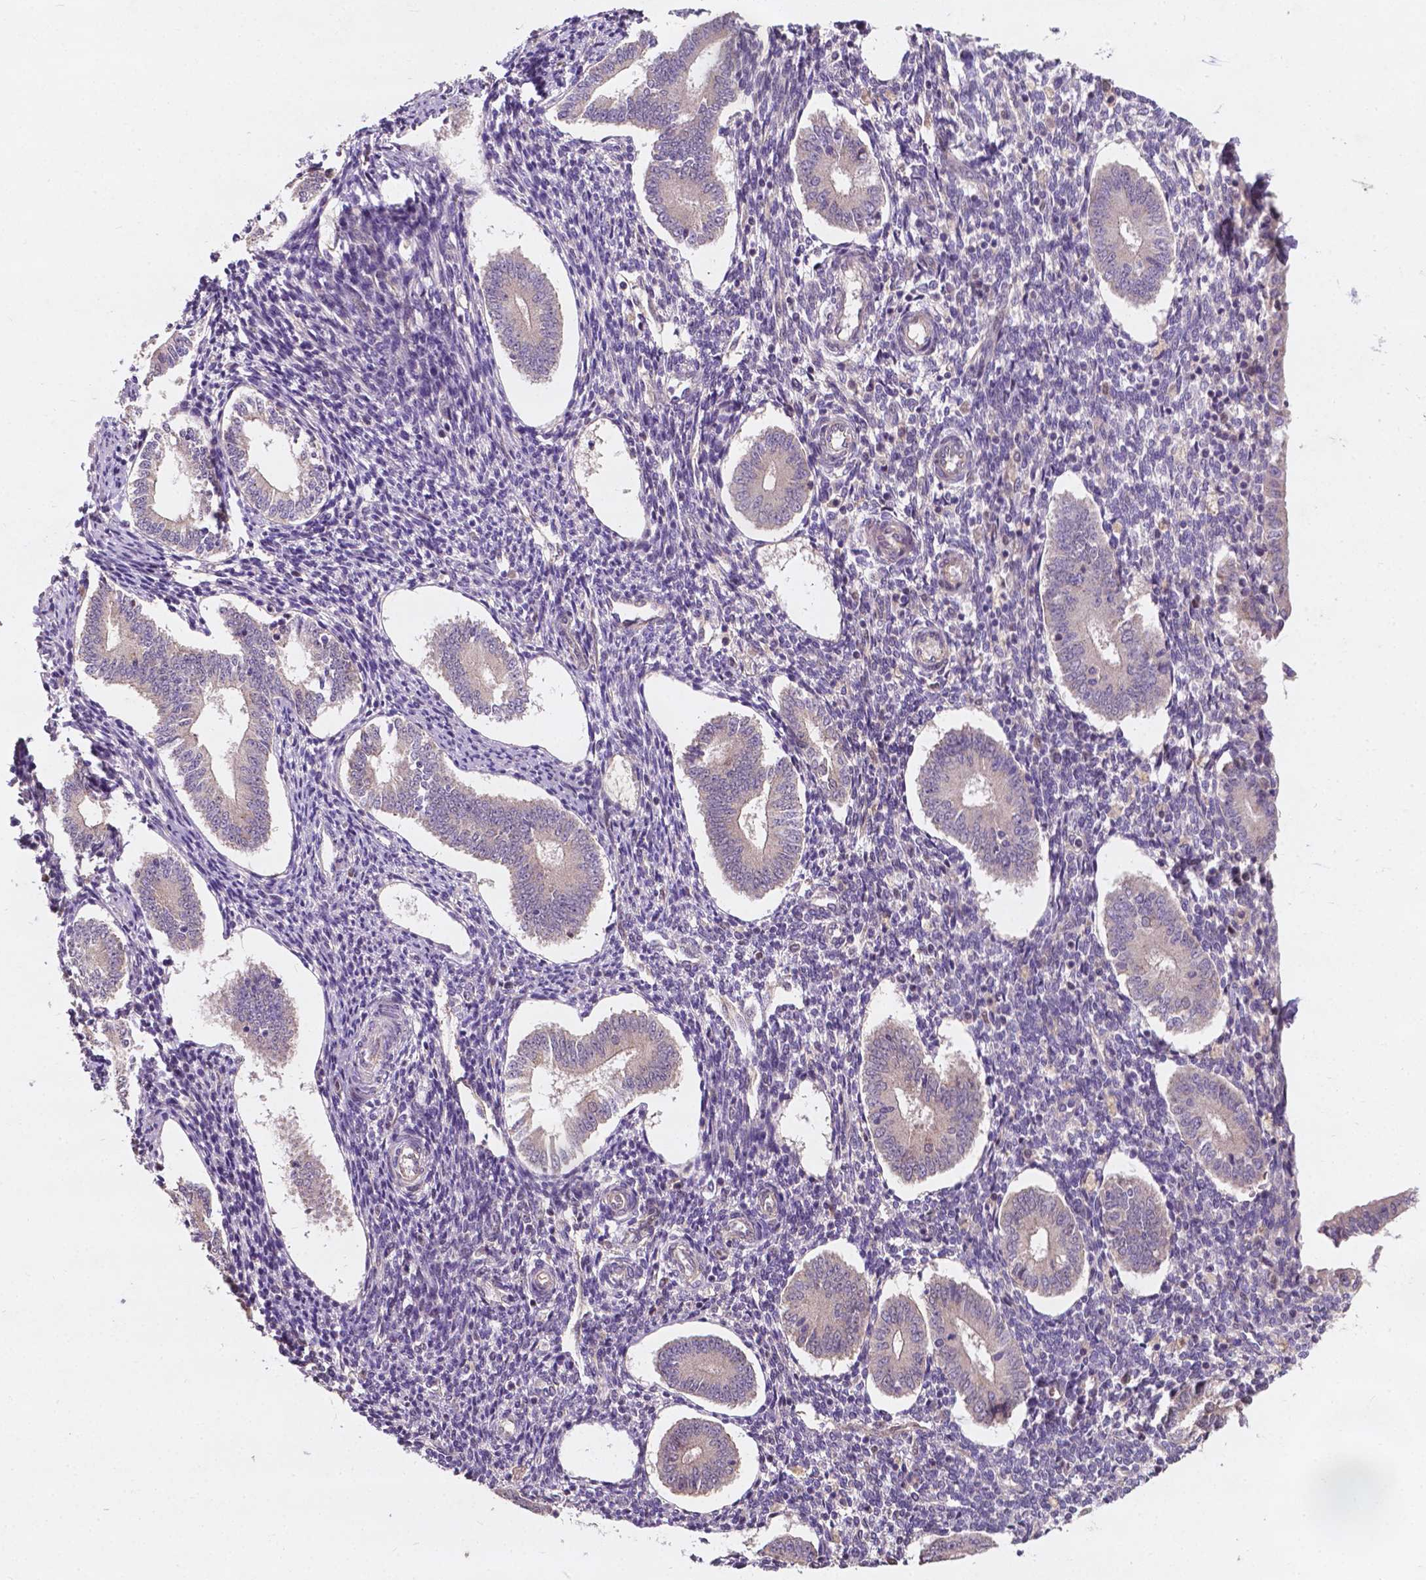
{"staining": {"intensity": "negative", "quantity": "none", "location": "none"}, "tissue": "endometrium", "cell_type": "Cells in endometrial stroma", "image_type": "normal", "snomed": [{"axis": "morphology", "description": "Normal tissue, NOS"}, {"axis": "topography", "description": "Endometrium"}], "caption": "Immunohistochemical staining of unremarkable endometrium displays no significant expression in cells in endometrial stroma.", "gene": "DUSP16", "patient": {"sex": "female", "age": 40}}